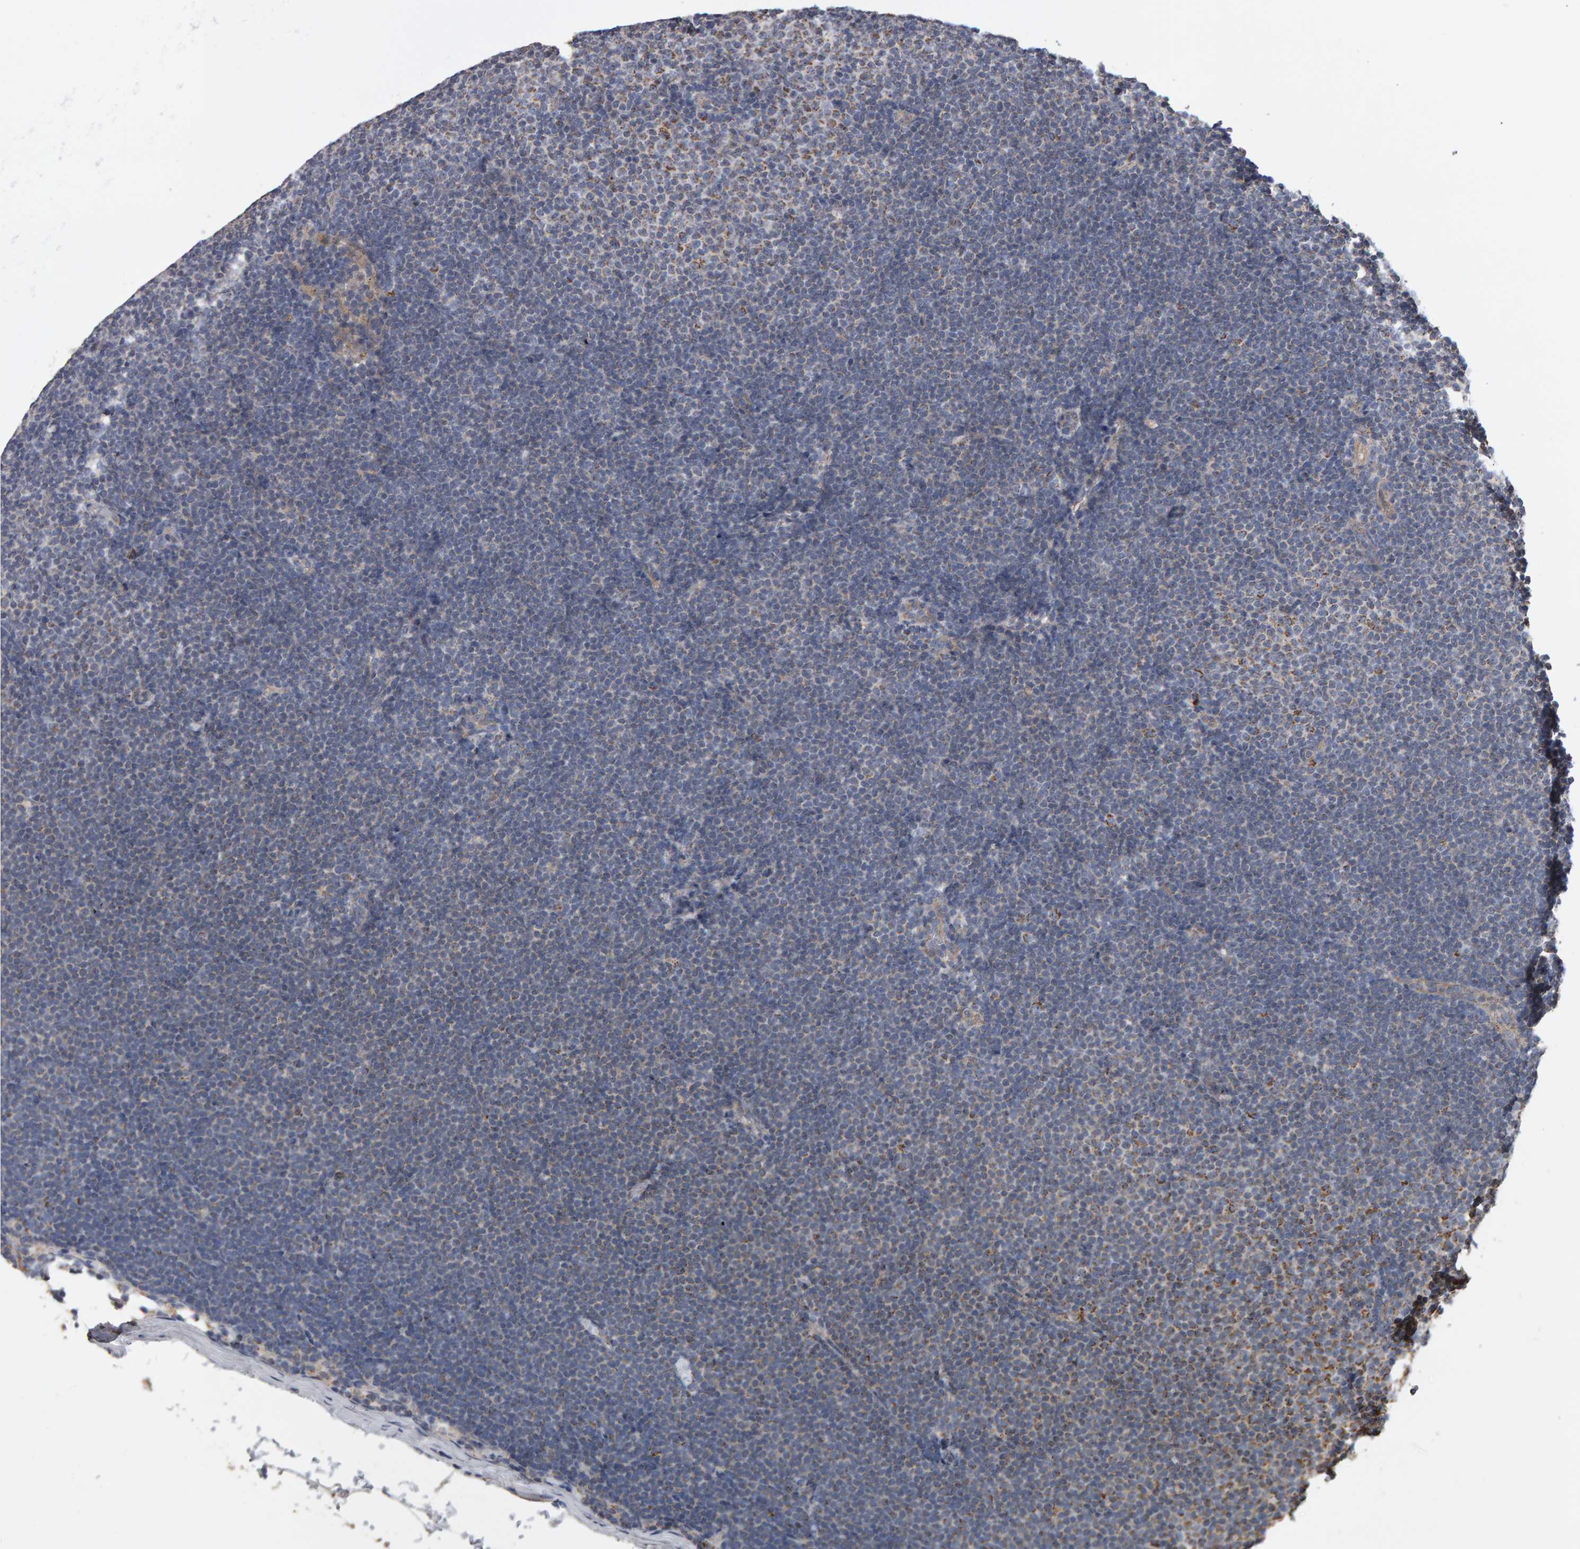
{"staining": {"intensity": "weak", "quantity": "<25%", "location": "cytoplasmic/membranous"}, "tissue": "lymphoma", "cell_type": "Tumor cells", "image_type": "cancer", "snomed": [{"axis": "morphology", "description": "Malignant lymphoma, non-Hodgkin's type, Low grade"}, {"axis": "topography", "description": "Lymph node"}], "caption": "Tumor cells are negative for brown protein staining in malignant lymphoma, non-Hodgkin's type (low-grade). (DAB (3,3'-diaminobenzidine) IHC with hematoxylin counter stain).", "gene": "TOM1L1", "patient": {"sex": "female", "age": 53}}